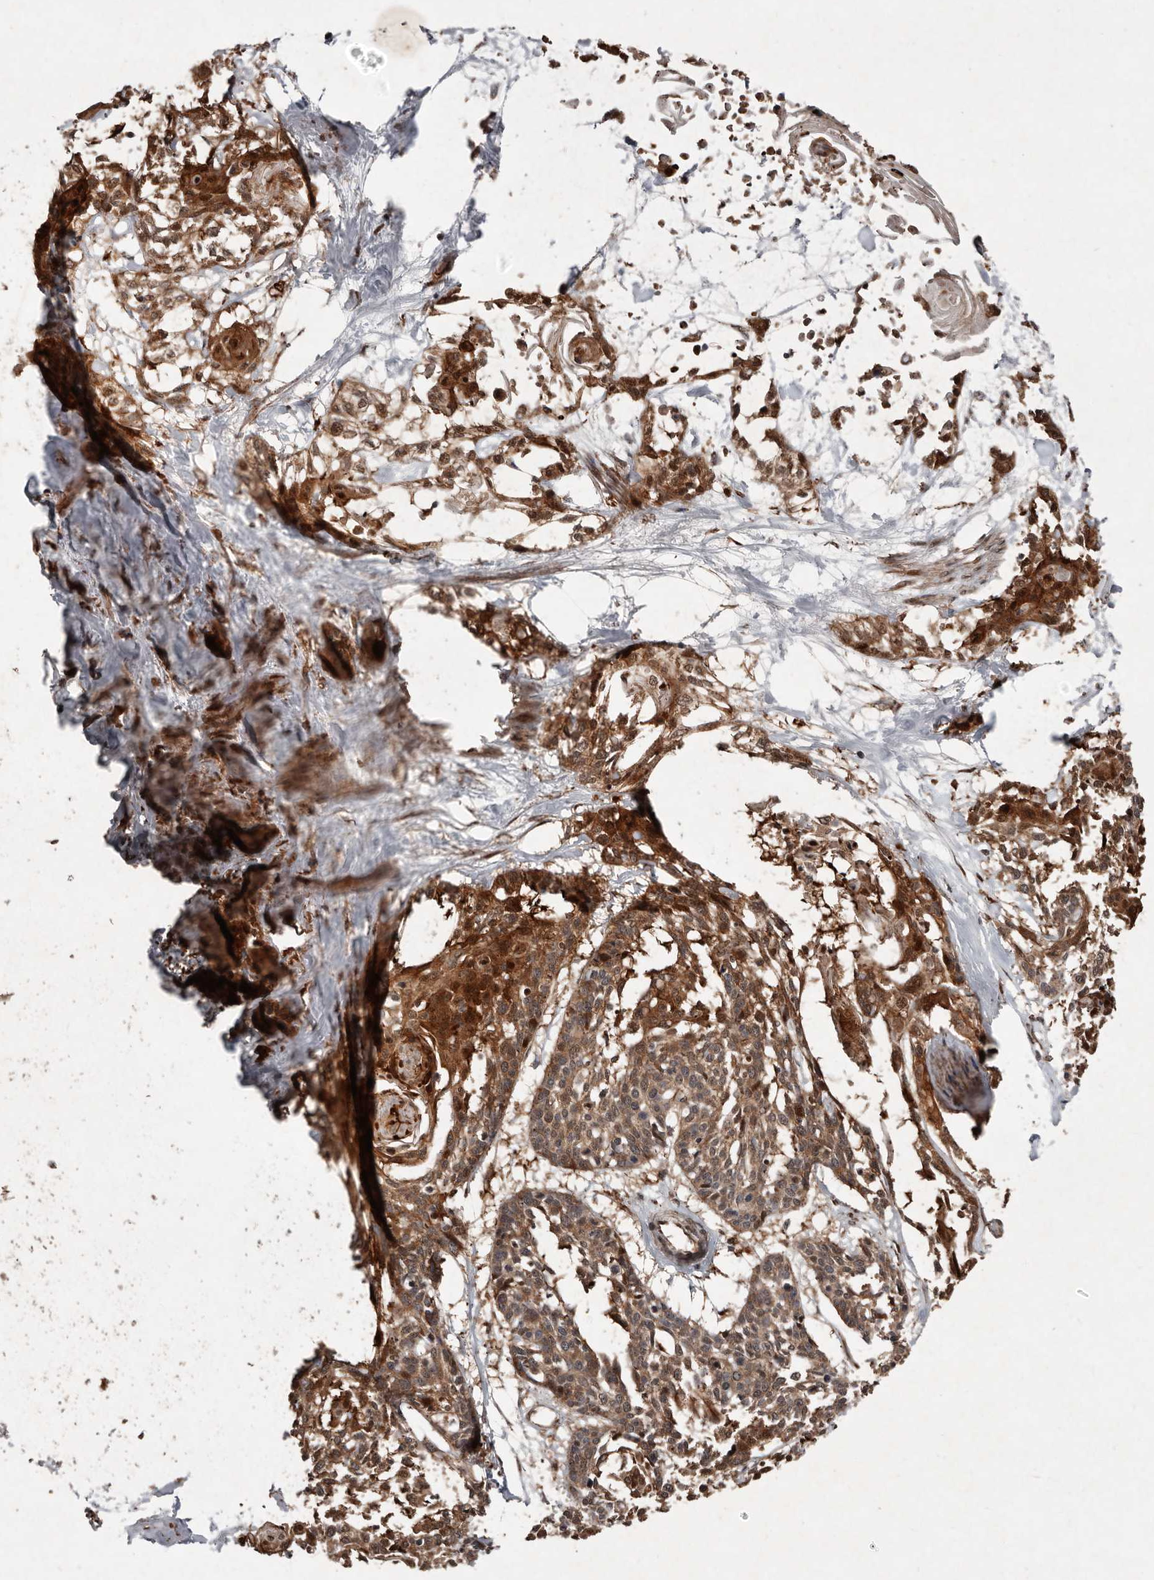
{"staining": {"intensity": "moderate", "quantity": ">75%", "location": "cytoplasmic/membranous,nuclear"}, "tissue": "cervical cancer", "cell_type": "Tumor cells", "image_type": "cancer", "snomed": [{"axis": "morphology", "description": "Squamous cell carcinoma, NOS"}, {"axis": "topography", "description": "Cervix"}], "caption": "Squamous cell carcinoma (cervical) stained for a protein demonstrates moderate cytoplasmic/membranous and nuclear positivity in tumor cells.", "gene": "DIP2C", "patient": {"sex": "female", "age": 57}}